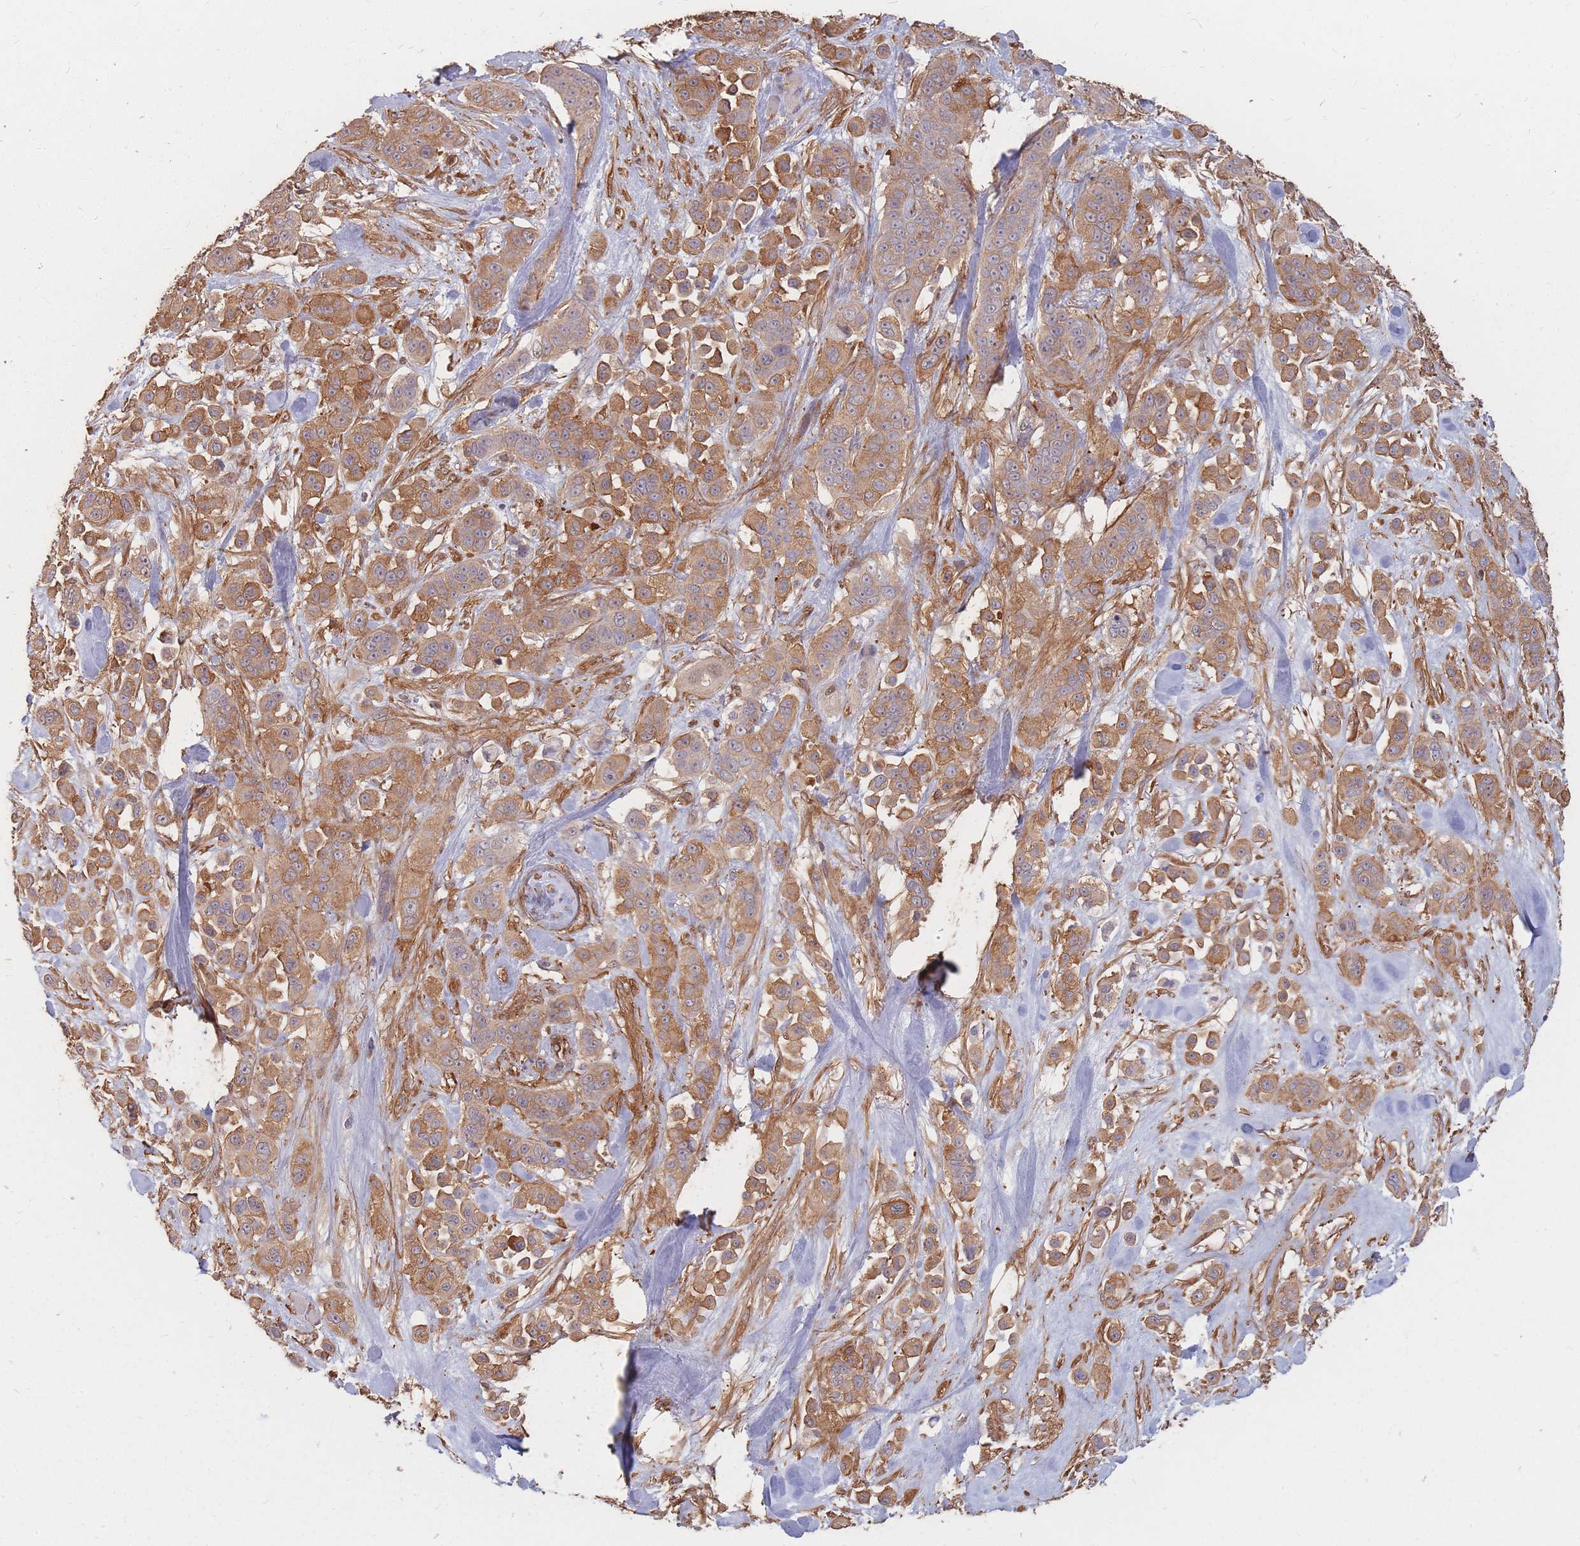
{"staining": {"intensity": "moderate", "quantity": ">75%", "location": "cytoplasmic/membranous"}, "tissue": "skin cancer", "cell_type": "Tumor cells", "image_type": "cancer", "snomed": [{"axis": "morphology", "description": "Squamous cell carcinoma, NOS"}, {"axis": "topography", "description": "Skin"}], "caption": "Skin cancer (squamous cell carcinoma) stained with IHC reveals moderate cytoplasmic/membranous positivity in about >75% of tumor cells. (DAB IHC, brown staining for protein, blue staining for nuclei).", "gene": "PLS3", "patient": {"sex": "male", "age": 67}}